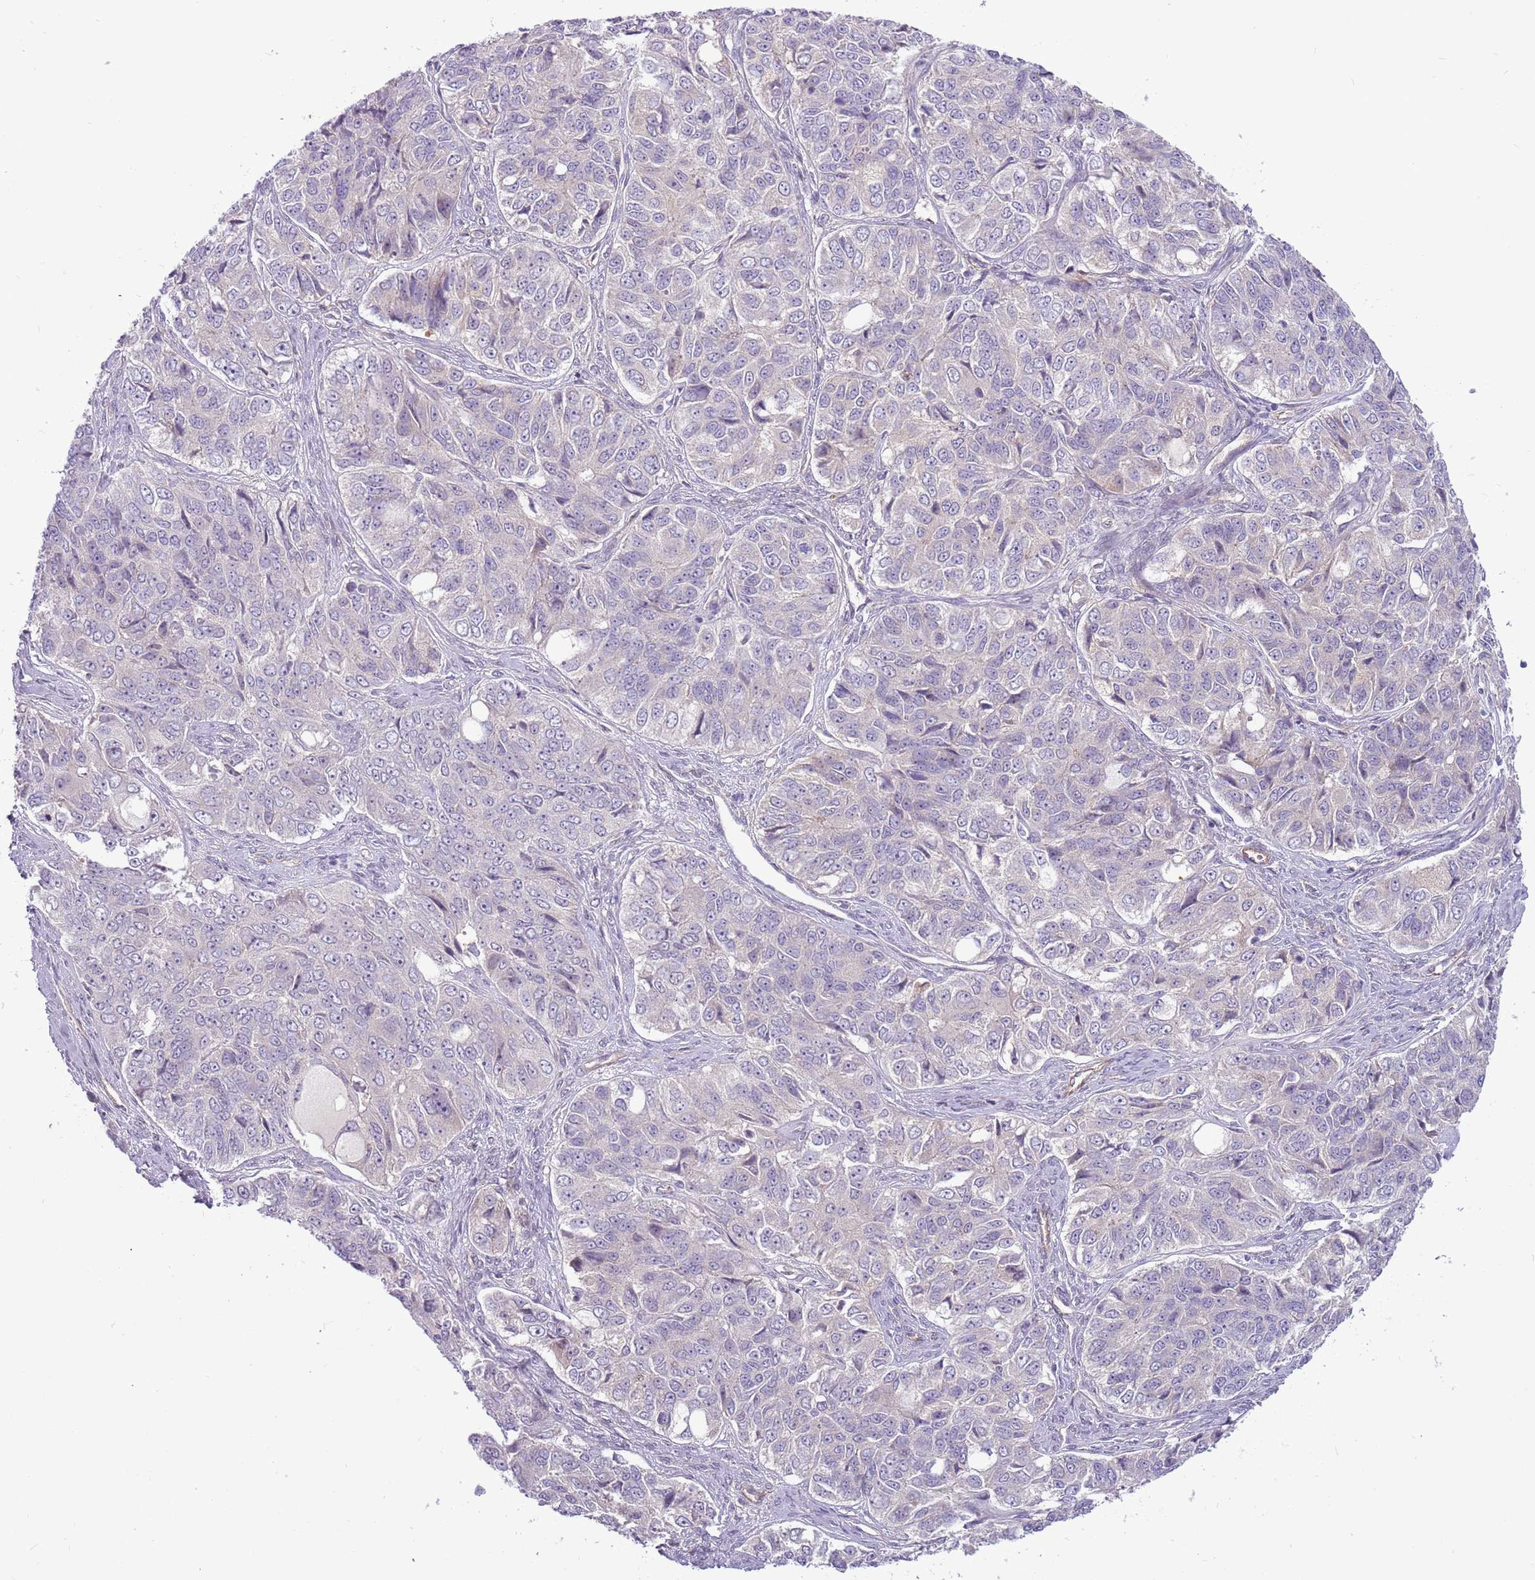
{"staining": {"intensity": "negative", "quantity": "none", "location": "none"}, "tissue": "ovarian cancer", "cell_type": "Tumor cells", "image_type": "cancer", "snomed": [{"axis": "morphology", "description": "Carcinoma, endometroid"}, {"axis": "topography", "description": "Ovary"}], "caption": "This micrograph is of ovarian cancer (endometroid carcinoma) stained with IHC to label a protein in brown with the nuclei are counter-stained blue. There is no expression in tumor cells.", "gene": "MRO", "patient": {"sex": "female", "age": 51}}